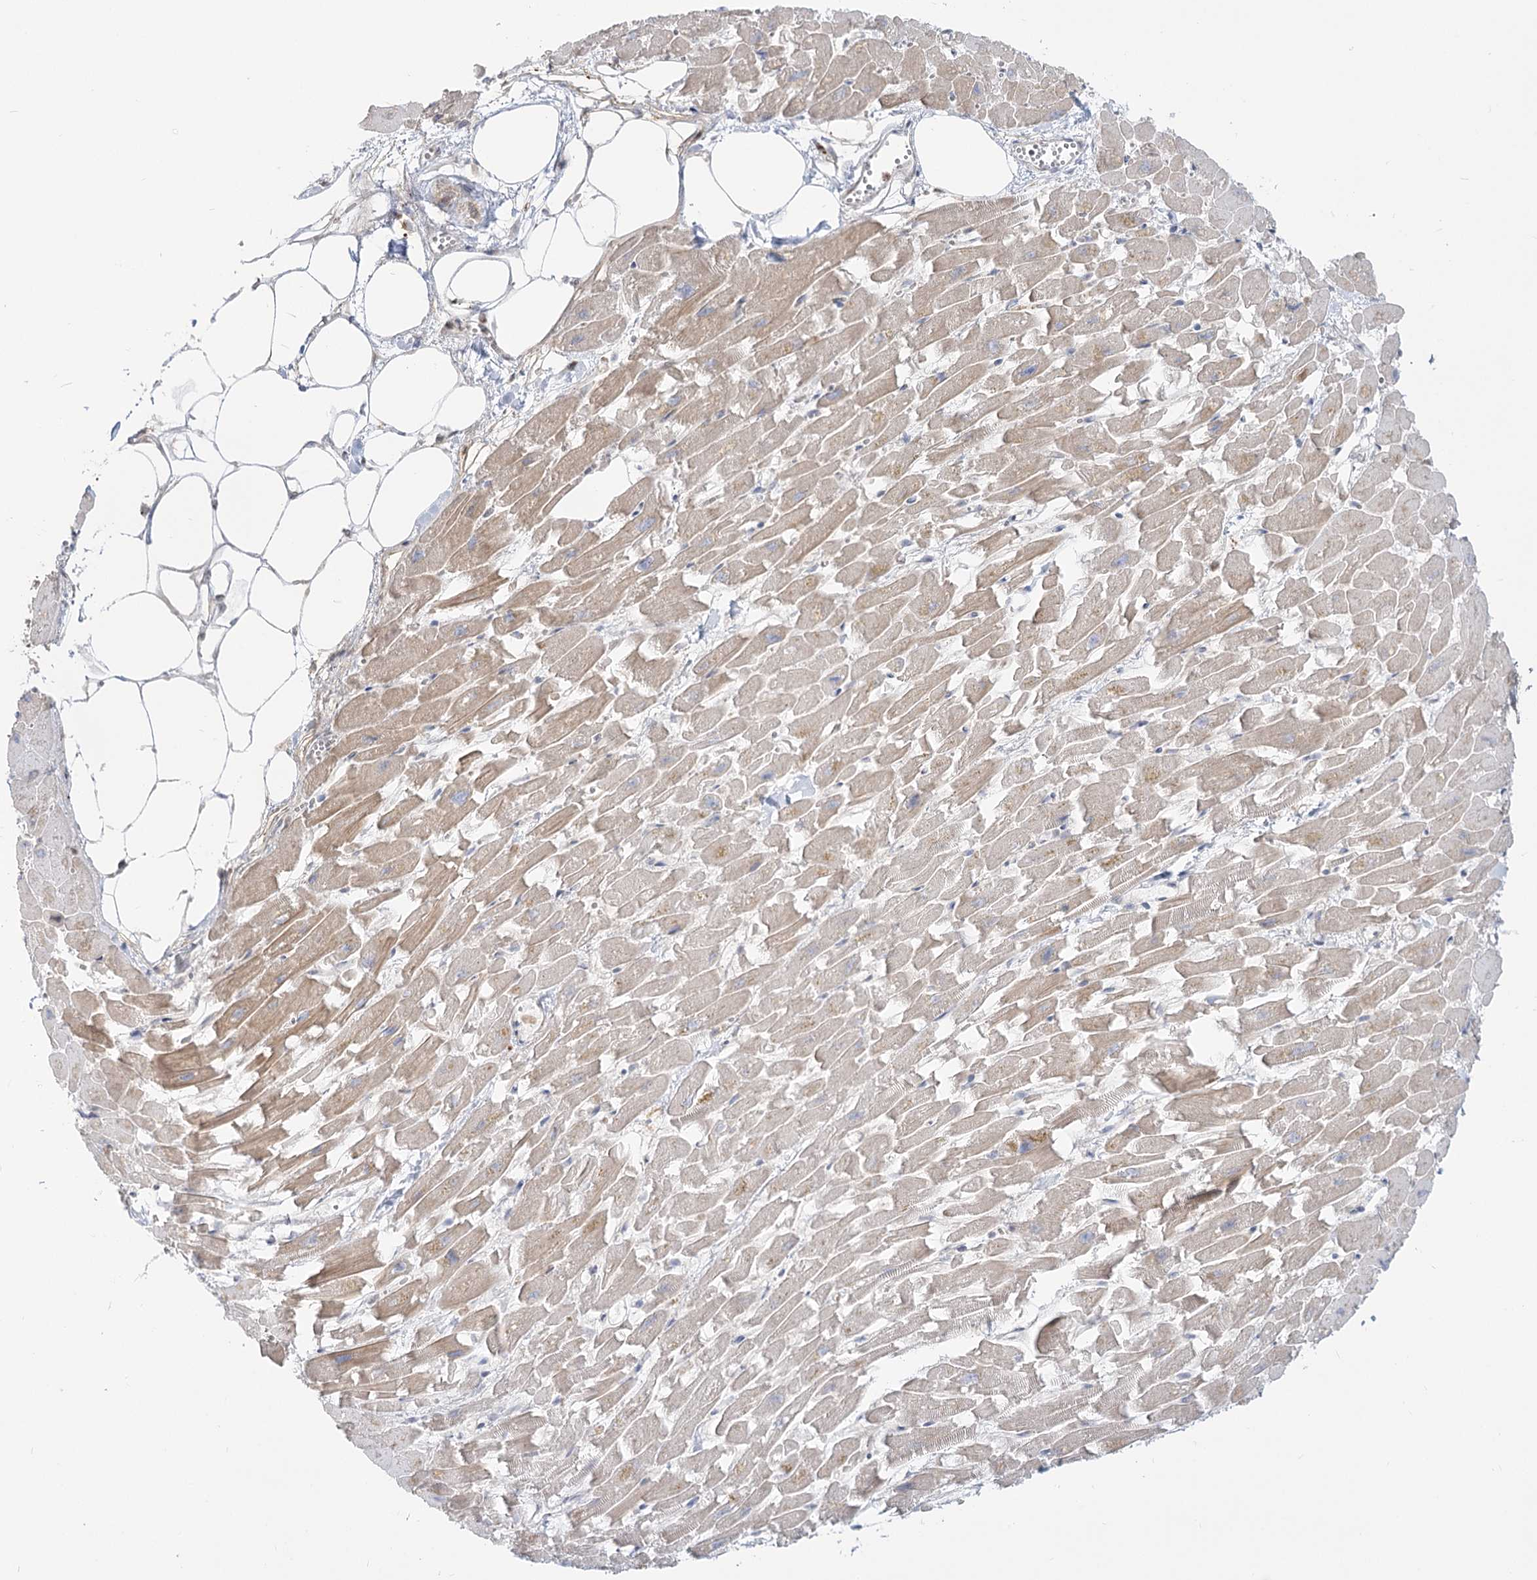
{"staining": {"intensity": "weak", "quantity": "25%-75%", "location": "cytoplasmic/membranous"}, "tissue": "heart muscle", "cell_type": "Cardiomyocytes", "image_type": "normal", "snomed": [{"axis": "morphology", "description": "Normal tissue, NOS"}, {"axis": "topography", "description": "Heart"}], "caption": "Cardiomyocytes exhibit weak cytoplasmic/membranous staining in approximately 25%-75% of cells in normal heart muscle. (DAB (3,3'-diaminobenzidine) = brown stain, brightfield microscopy at high magnification).", "gene": "MTMR3", "patient": {"sex": "female", "age": 64}}